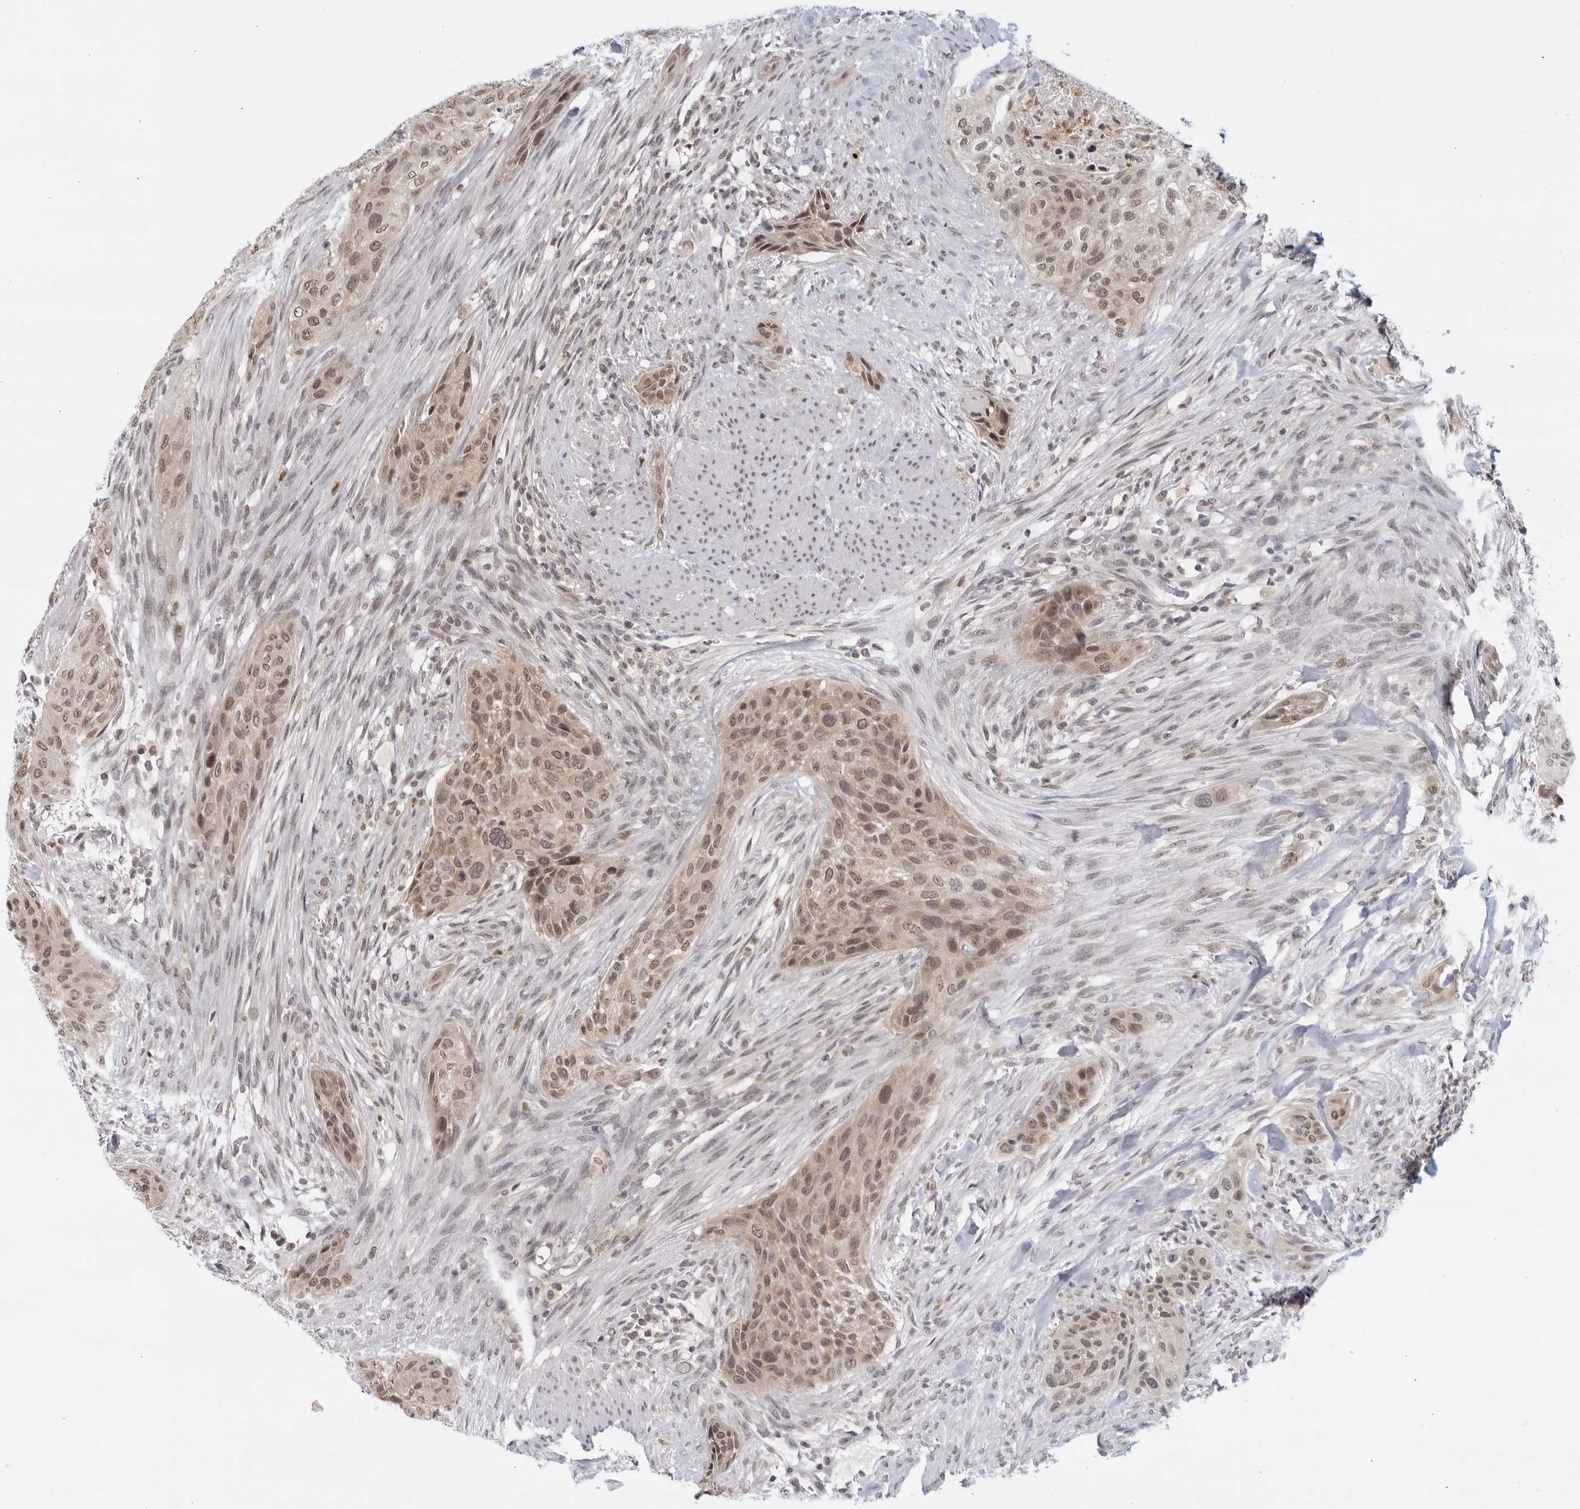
{"staining": {"intensity": "moderate", "quantity": ">75%", "location": "nuclear"}, "tissue": "urothelial cancer", "cell_type": "Tumor cells", "image_type": "cancer", "snomed": [{"axis": "morphology", "description": "Urothelial carcinoma, High grade"}, {"axis": "topography", "description": "Urinary bladder"}], "caption": "Immunohistochemical staining of human high-grade urothelial carcinoma reveals medium levels of moderate nuclear protein staining in about >75% of tumor cells.", "gene": "CC2D1B", "patient": {"sex": "male", "age": 35}}